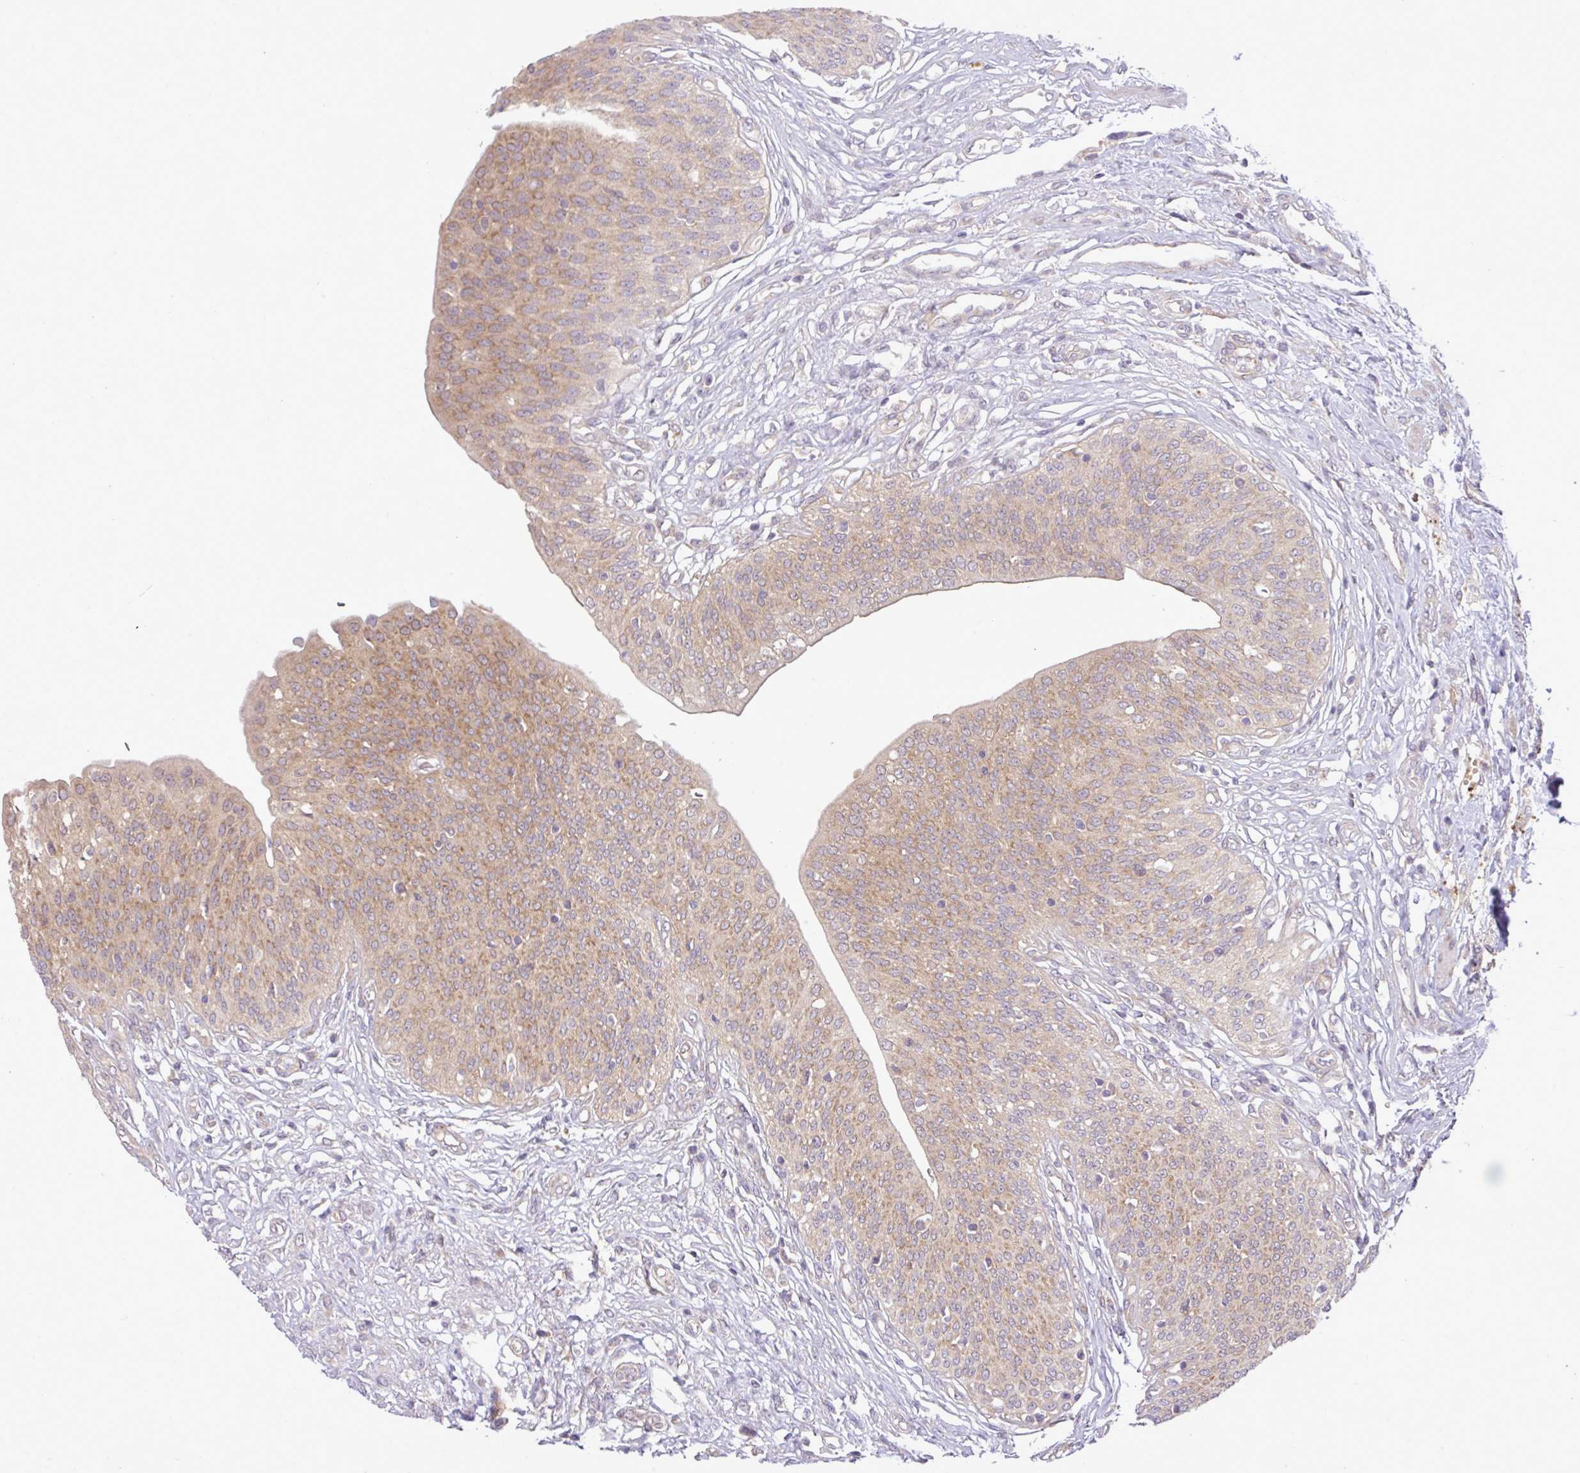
{"staining": {"intensity": "moderate", "quantity": ">75%", "location": "cytoplasmic/membranous"}, "tissue": "urothelial cancer", "cell_type": "Tumor cells", "image_type": "cancer", "snomed": [{"axis": "morphology", "description": "Urothelial carcinoma, High grade"}, {"axis": "topography", "description": "Urinary bladder"}], "caption": "Urothelial cancer was stained to show a protein in brown. There is medium levels of moderate cytoplasmic/membranous staining in approximately >75% of tumor cells. The staining was performed using DAB, with brown indicating positive protein expression. Nuclei are stained blue with hematoxylin.", "gene": "FAM222B", "patient": {"sex": "female", "age": 79}}